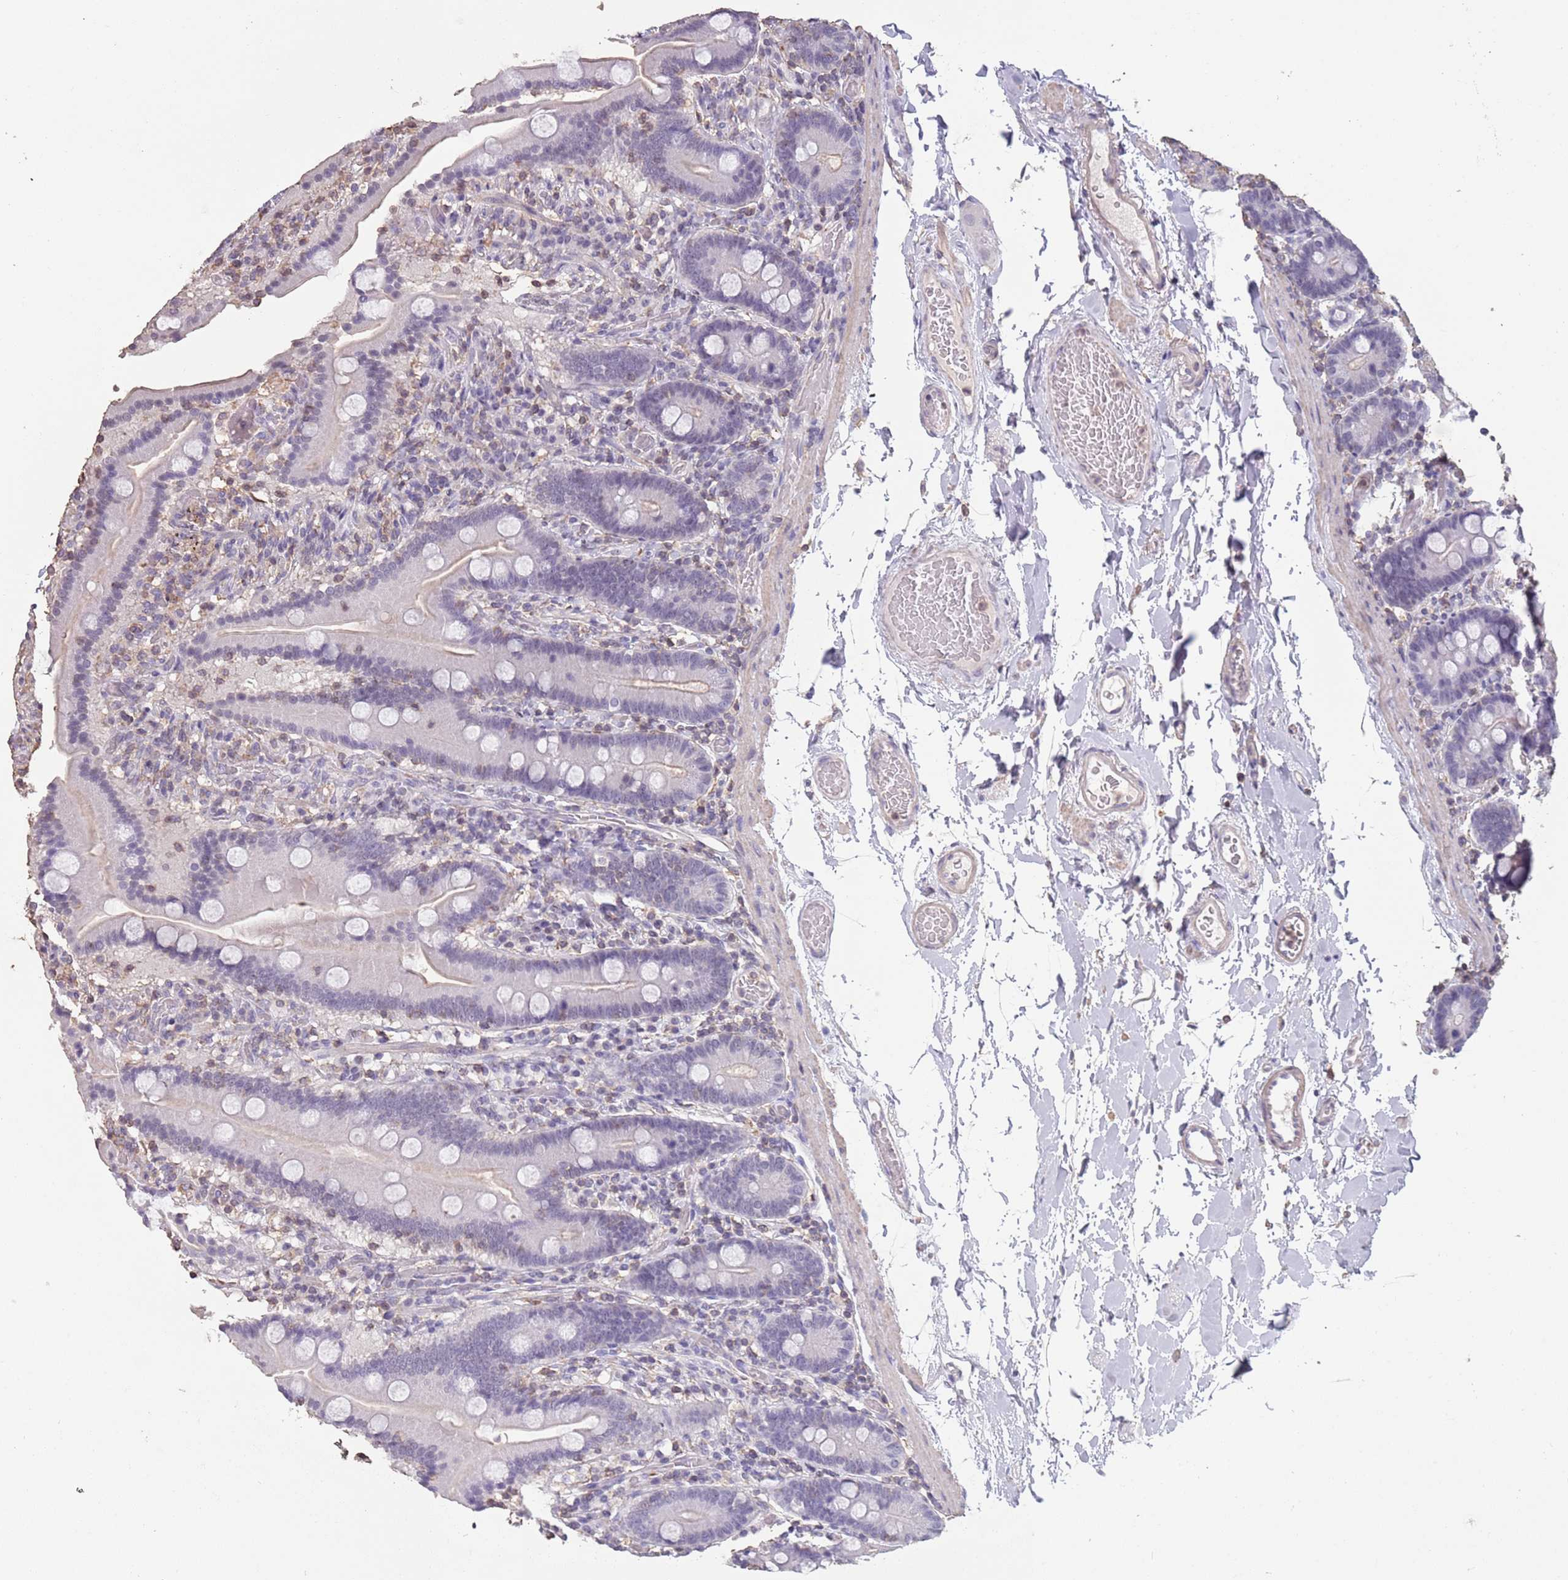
{"staining": {"intensity": "weak", "quantity": "<25%", "location": "cytoplasmic/membranous"}, "tissue": "duodenum", "cell_type": "Glandular cells", "image_type": "normal", "snomed": [{"axis": "morphology", "description": "Normal tissue, NOS"}, {"axis": "topography", "description": "Duodenum"}], "caption": "IHC image of benign human duodenum stained for a protein (brown), which displays no expression in glandular cells.", "gene": "SUN5", "patient": {"sex": "male", "age": 55}}